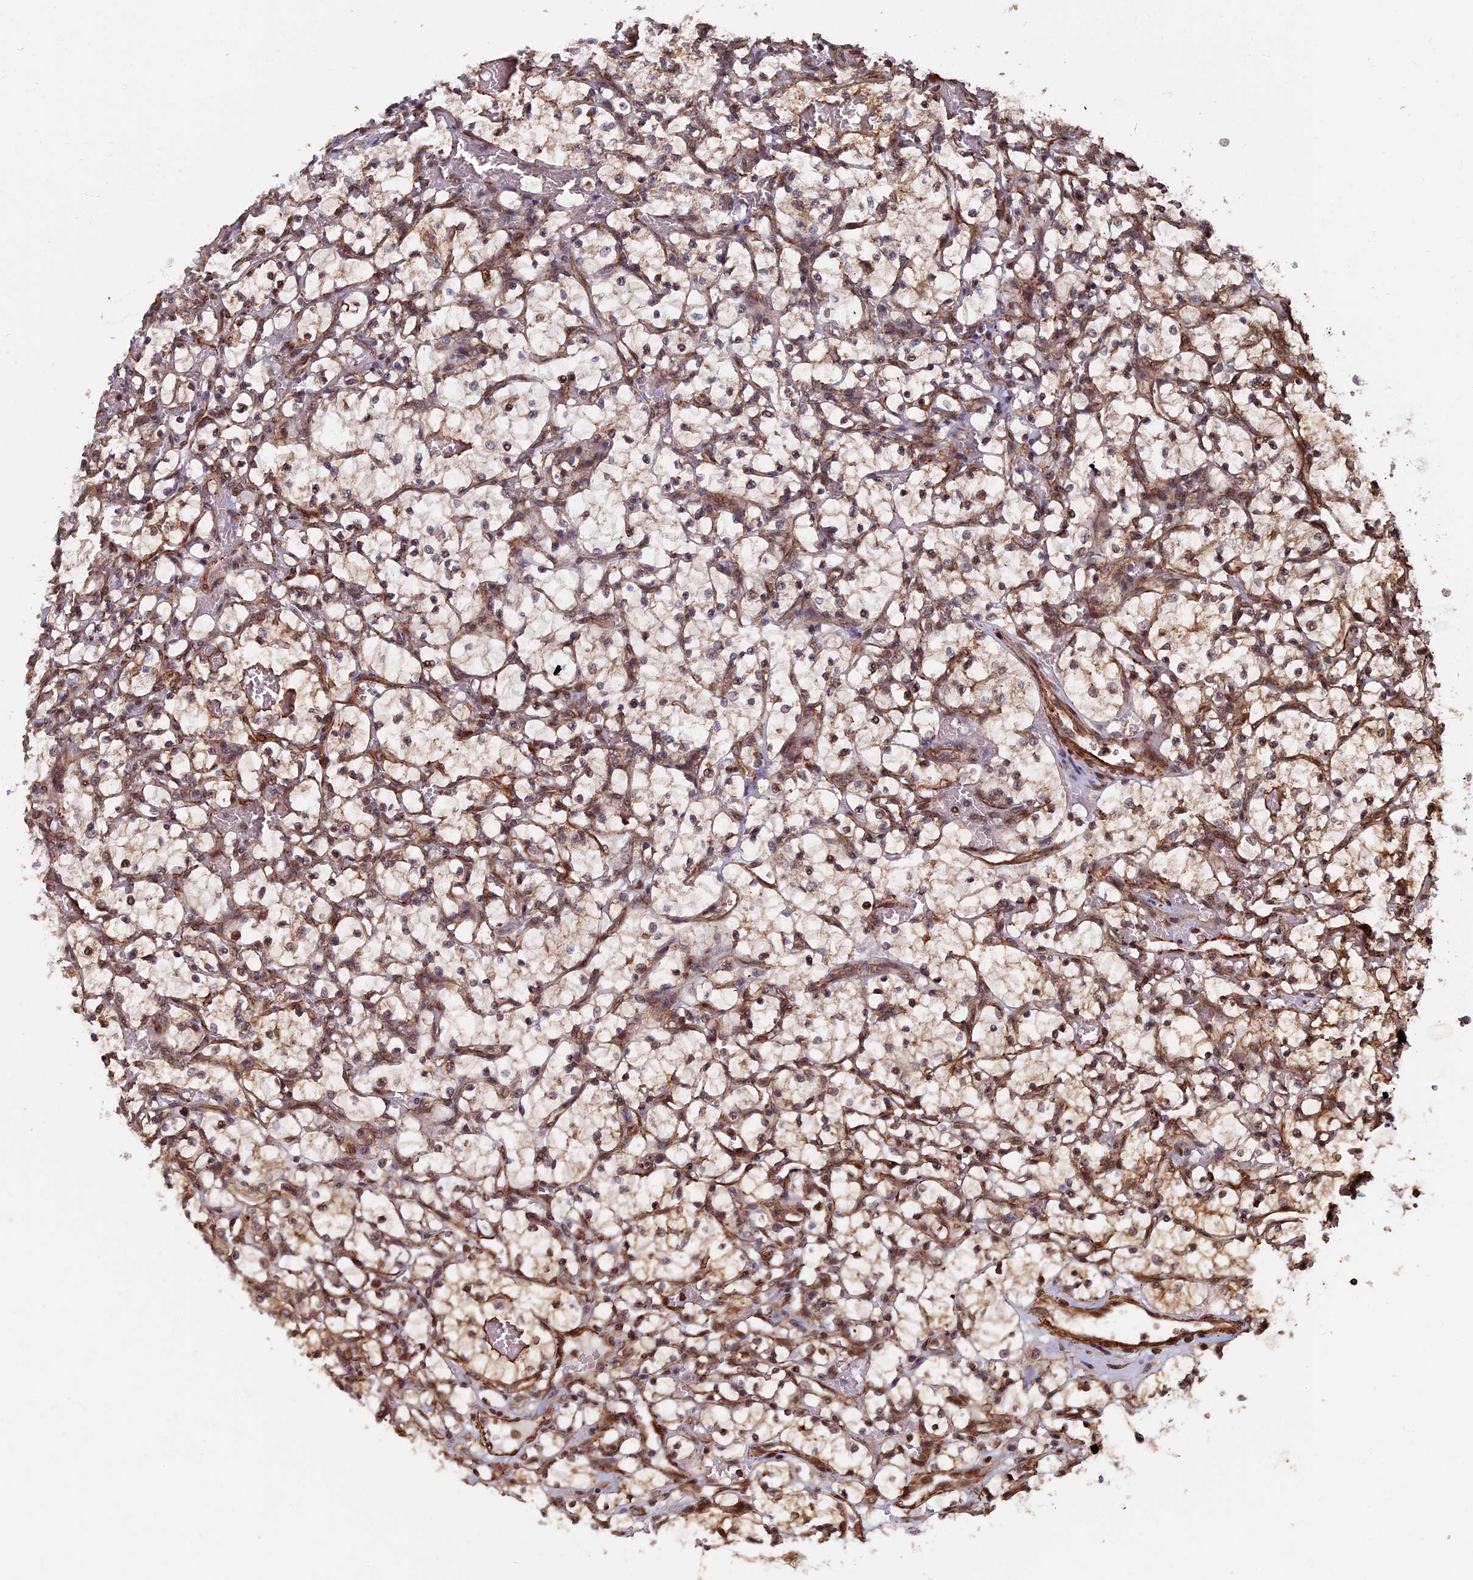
{"staining": {"intensity": "weak", "quantity": "25%-75%", "location": "cytoplasmic/membranous,nuclear"}, "tissue": "renal cancer", "cell_type": "Tumor cells", "image_type": "cancer", "snomed": [{"axis": "morphology", "description": "Adenocarcinoma, NOS"}, {"axis": "topography", "description": "Kidney"}], "caption": "Protein expression analysis of human adenocarcinoma (renal) reveals weak cytoplasmic/membranous and nuclear expression in about 25%-75% of tumor cells. (DAB (3,3'-diaminobenzidine) IHC, brown staining for protein, blue staining for nuclei).", "gene": "CTDP1", "patient": {"sex": "female", "age": 69}}